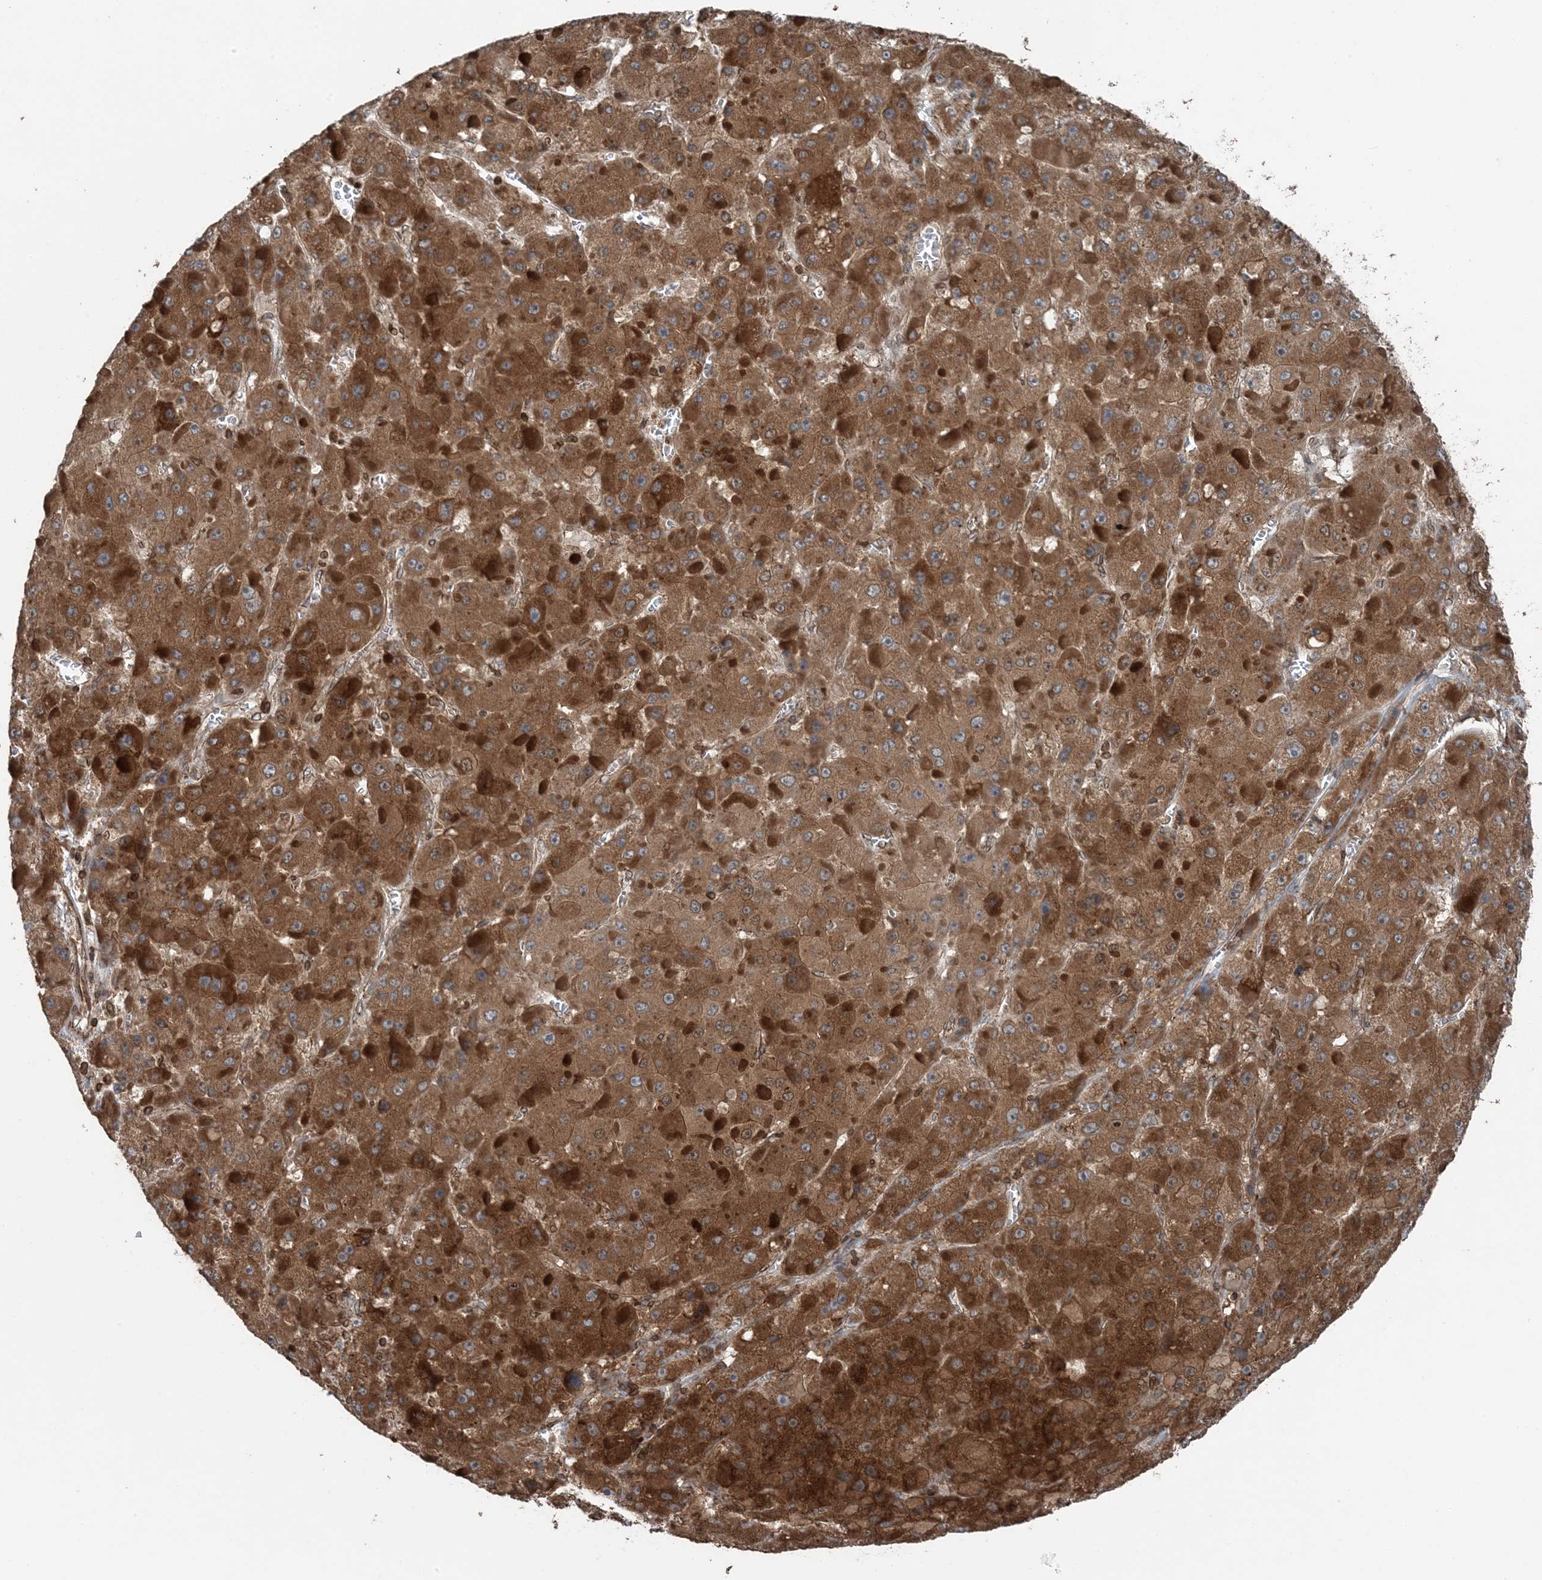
{"staining": {"intensity": "strong", "quantity": ">75%", "location": "cytoplasmic/membranous"}, "tissue": "liver cancer", "cell_type": "Tumor cells", "image_type": "cancer", "snomed": [{"axis": "morphology", "description": "Carcinoma, Hepatocellular, NOS"}, {"axis": "topography", "description": "Liver"}], "caption": "Immunohistochemical staining of human liver cancer (hepatocellular carcinoma) shows high levels of strong cytoplasmic/membranous staining in approximately >75% of tumor cells.", "gene": "ZFAND2B", "patient": {"sex": "female", "age": 73}}